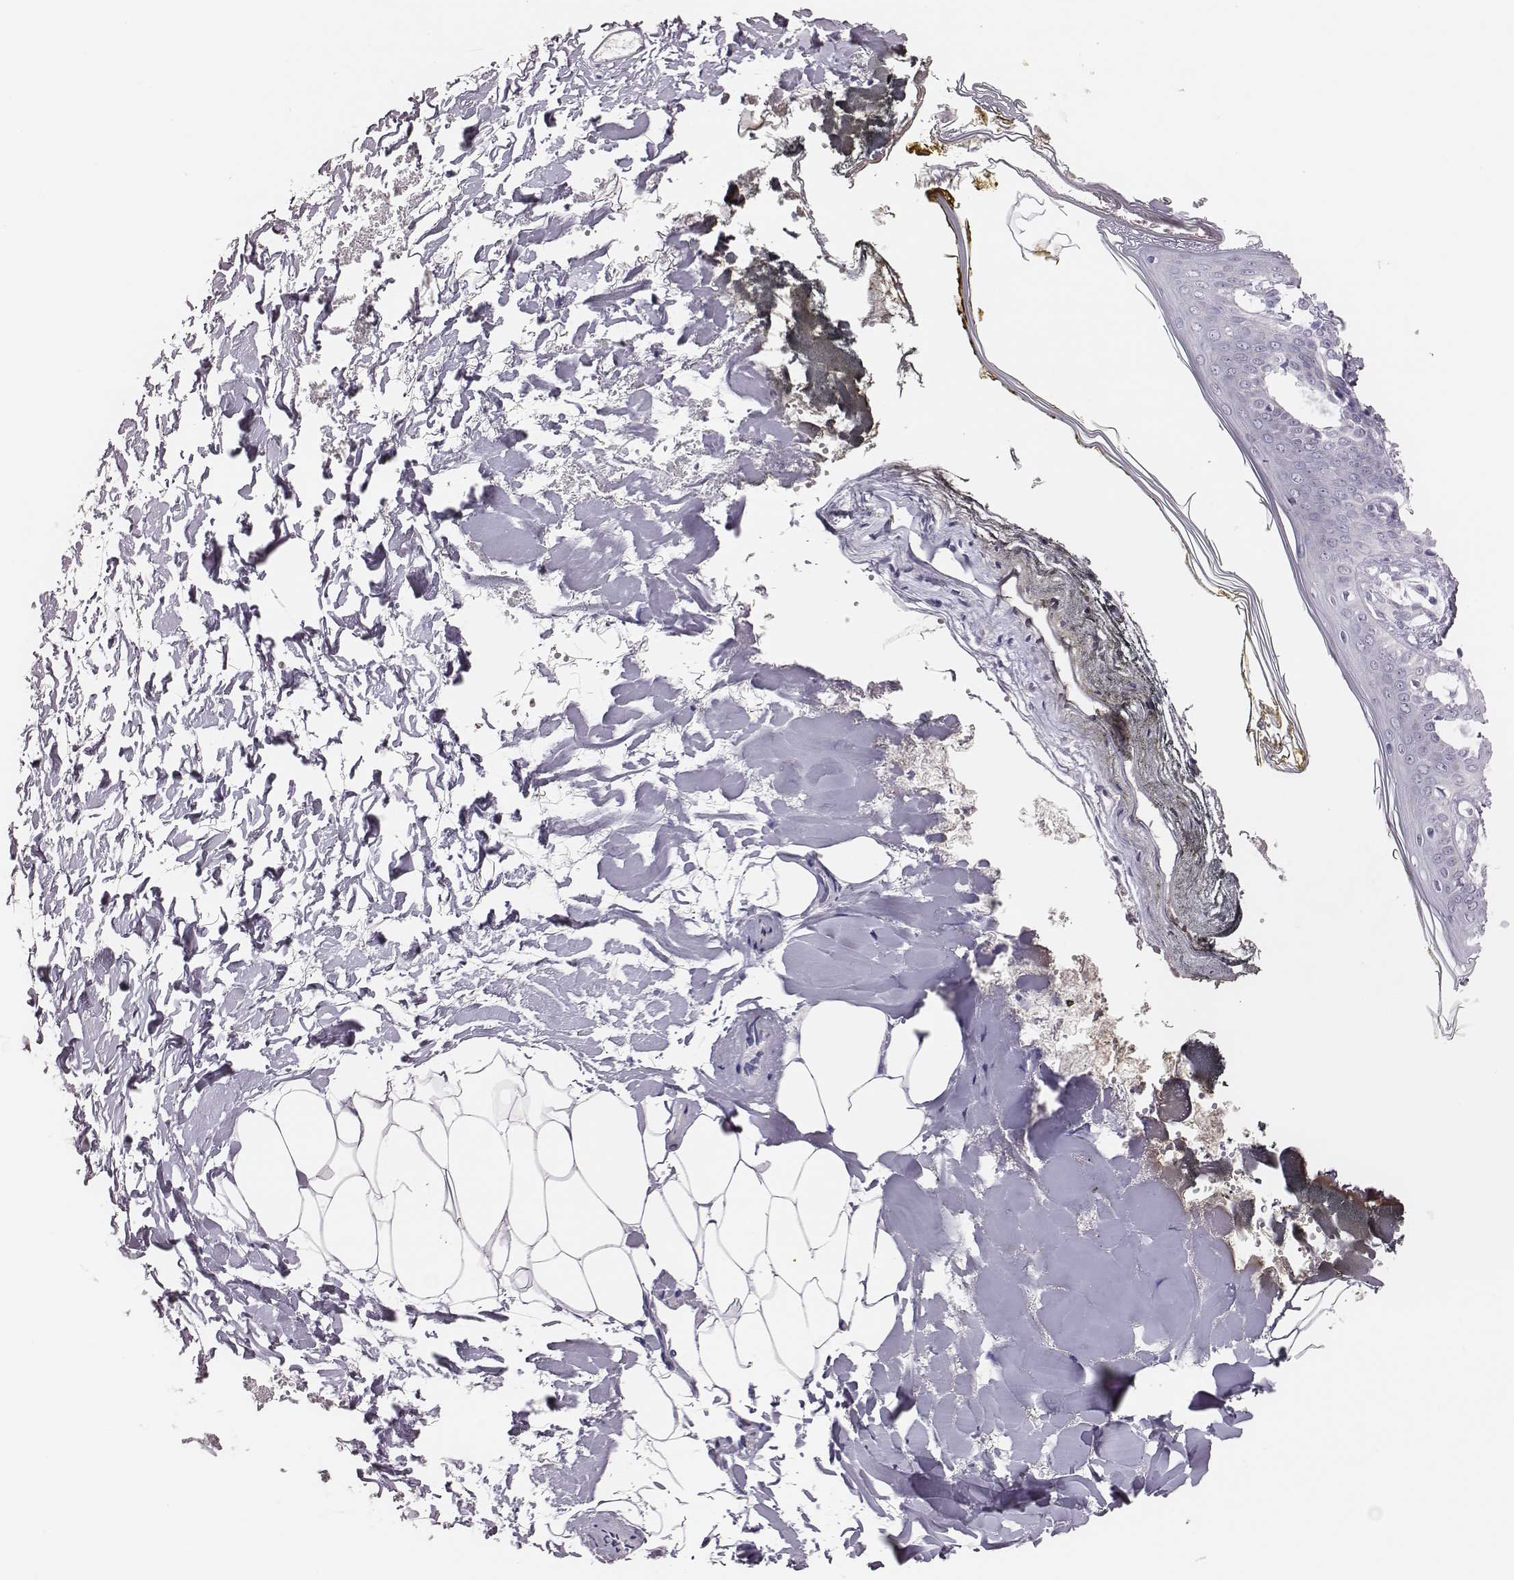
{"staining": {"intensity": "negative", "quantity": "none", "location": "none"}, "tissue": "skin", "cell_type": "Fibroblasts", "image_type": "normal", "snomed": [{"axis": "morphology", "description": "Normal tissue, NOS"}, {"axis": "topography", "description": "Skin"}], "caption": "This histopathology image is of unremarkable skin stained with immunohistochemistry (IHC) to label a protein in brown with the nuclei are counter-stained blue. There is no positivity in fibroblasts. The staining was performed using DAB to visualize the protein expression in brown, while the nuclei were stained in blue with hematoxylin (Magnification: 20x).", "gene": "SCML2", "patient": {"sex": "female", "age": 34}}